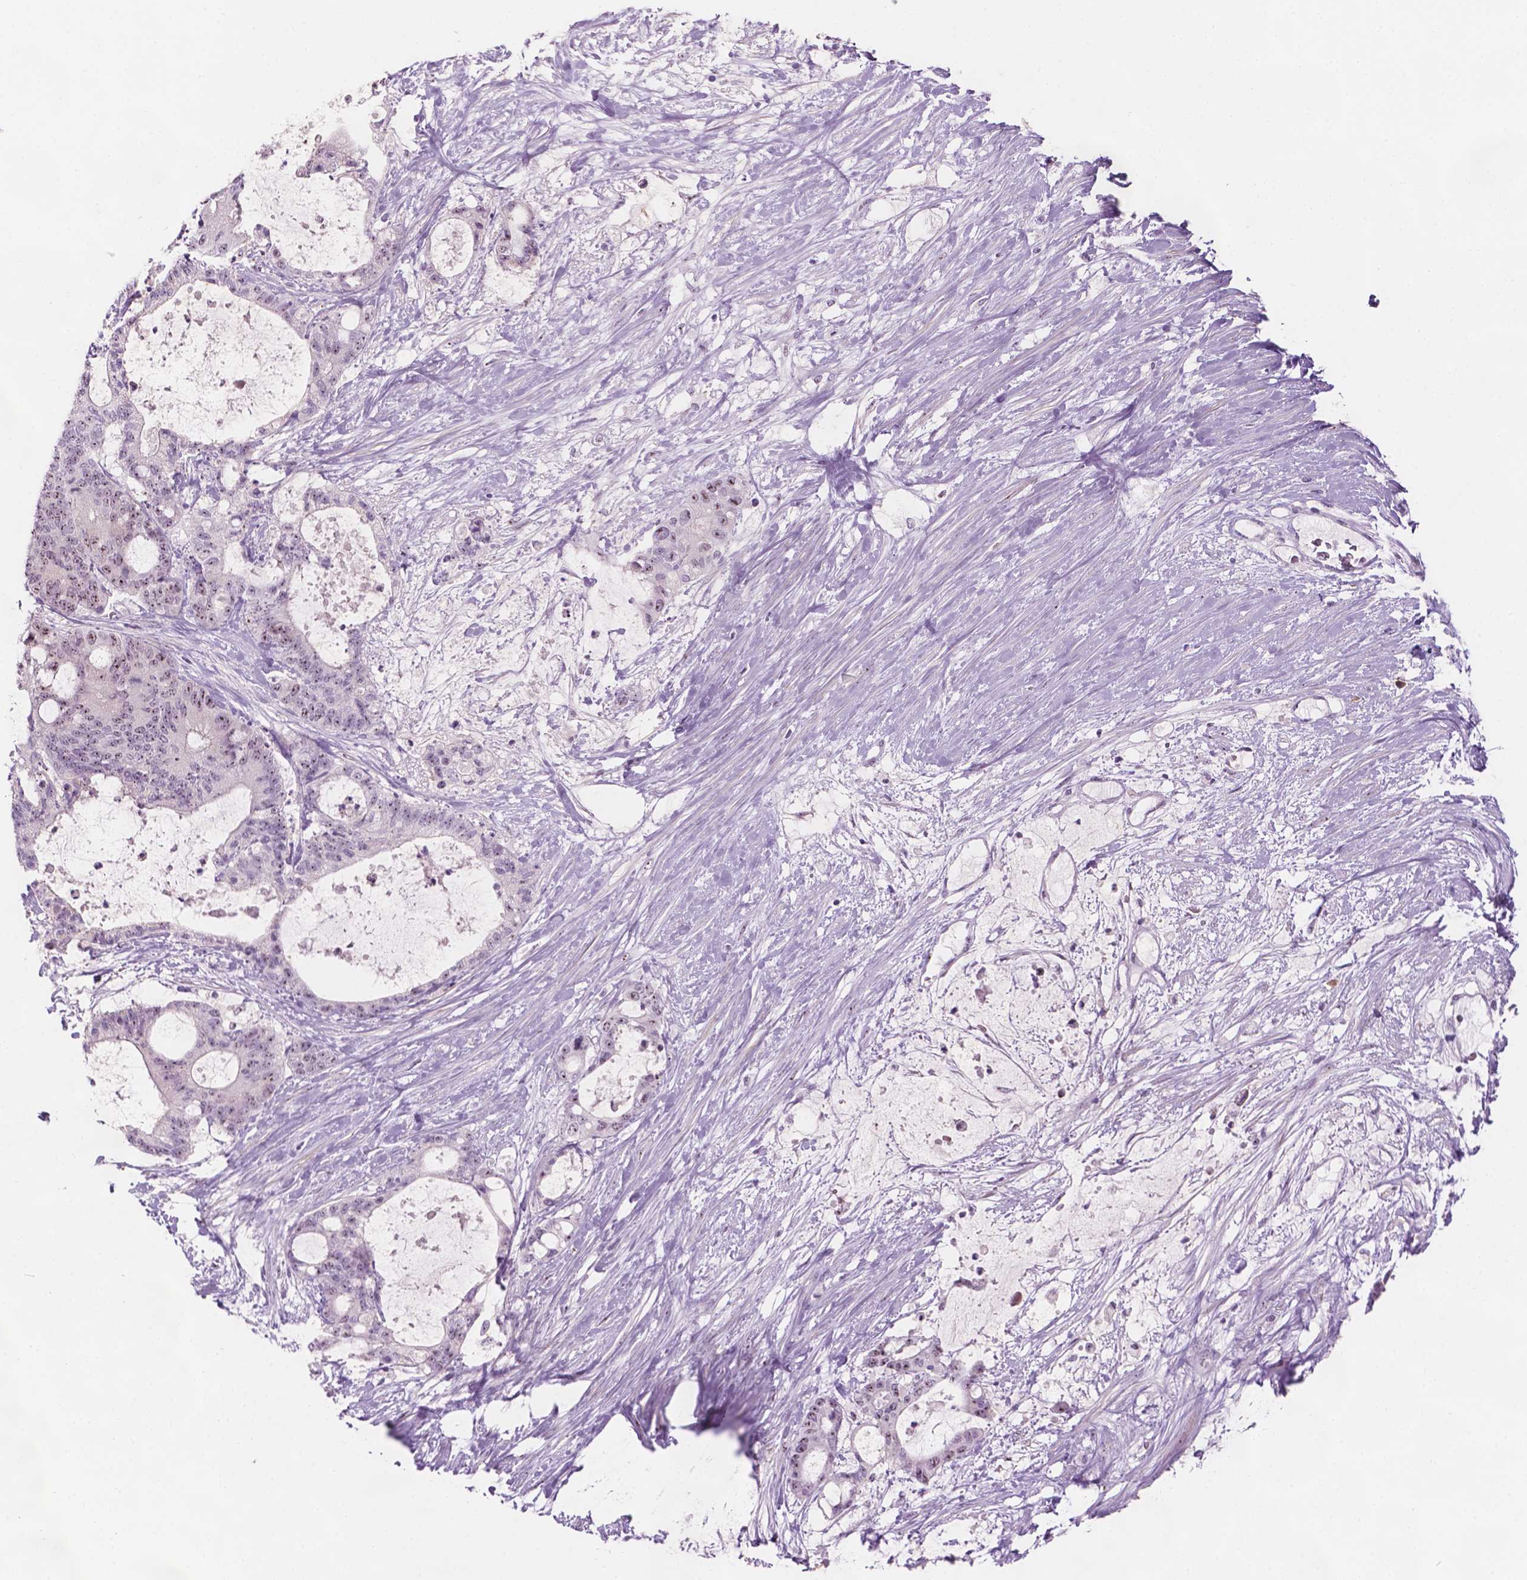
{"staining": {"intensity": "moderate", "quantity": "<25%", "location": "nuclear"}, "tissue": "liver cancer", "cell_type": "Tumor cells", "image_type": "cancer", "snomed": [{"axis": "morphology", "description": "Normal tissue, NOS"}, {"axis": "morphology", "description": "Cholangiocarcinoma"}, {"axis": "topography", "description": "Liver"}, {"axis": "topography", "description": "Peripheral nerve tissue"}], "caption": "Human liver cancer stained for a protein (brown) exhibits moderate nuclear positive expression in approximately <25% of tumor cells.", "gene": "ZNF853", "patient": {"sex": "female", "age": 73}}